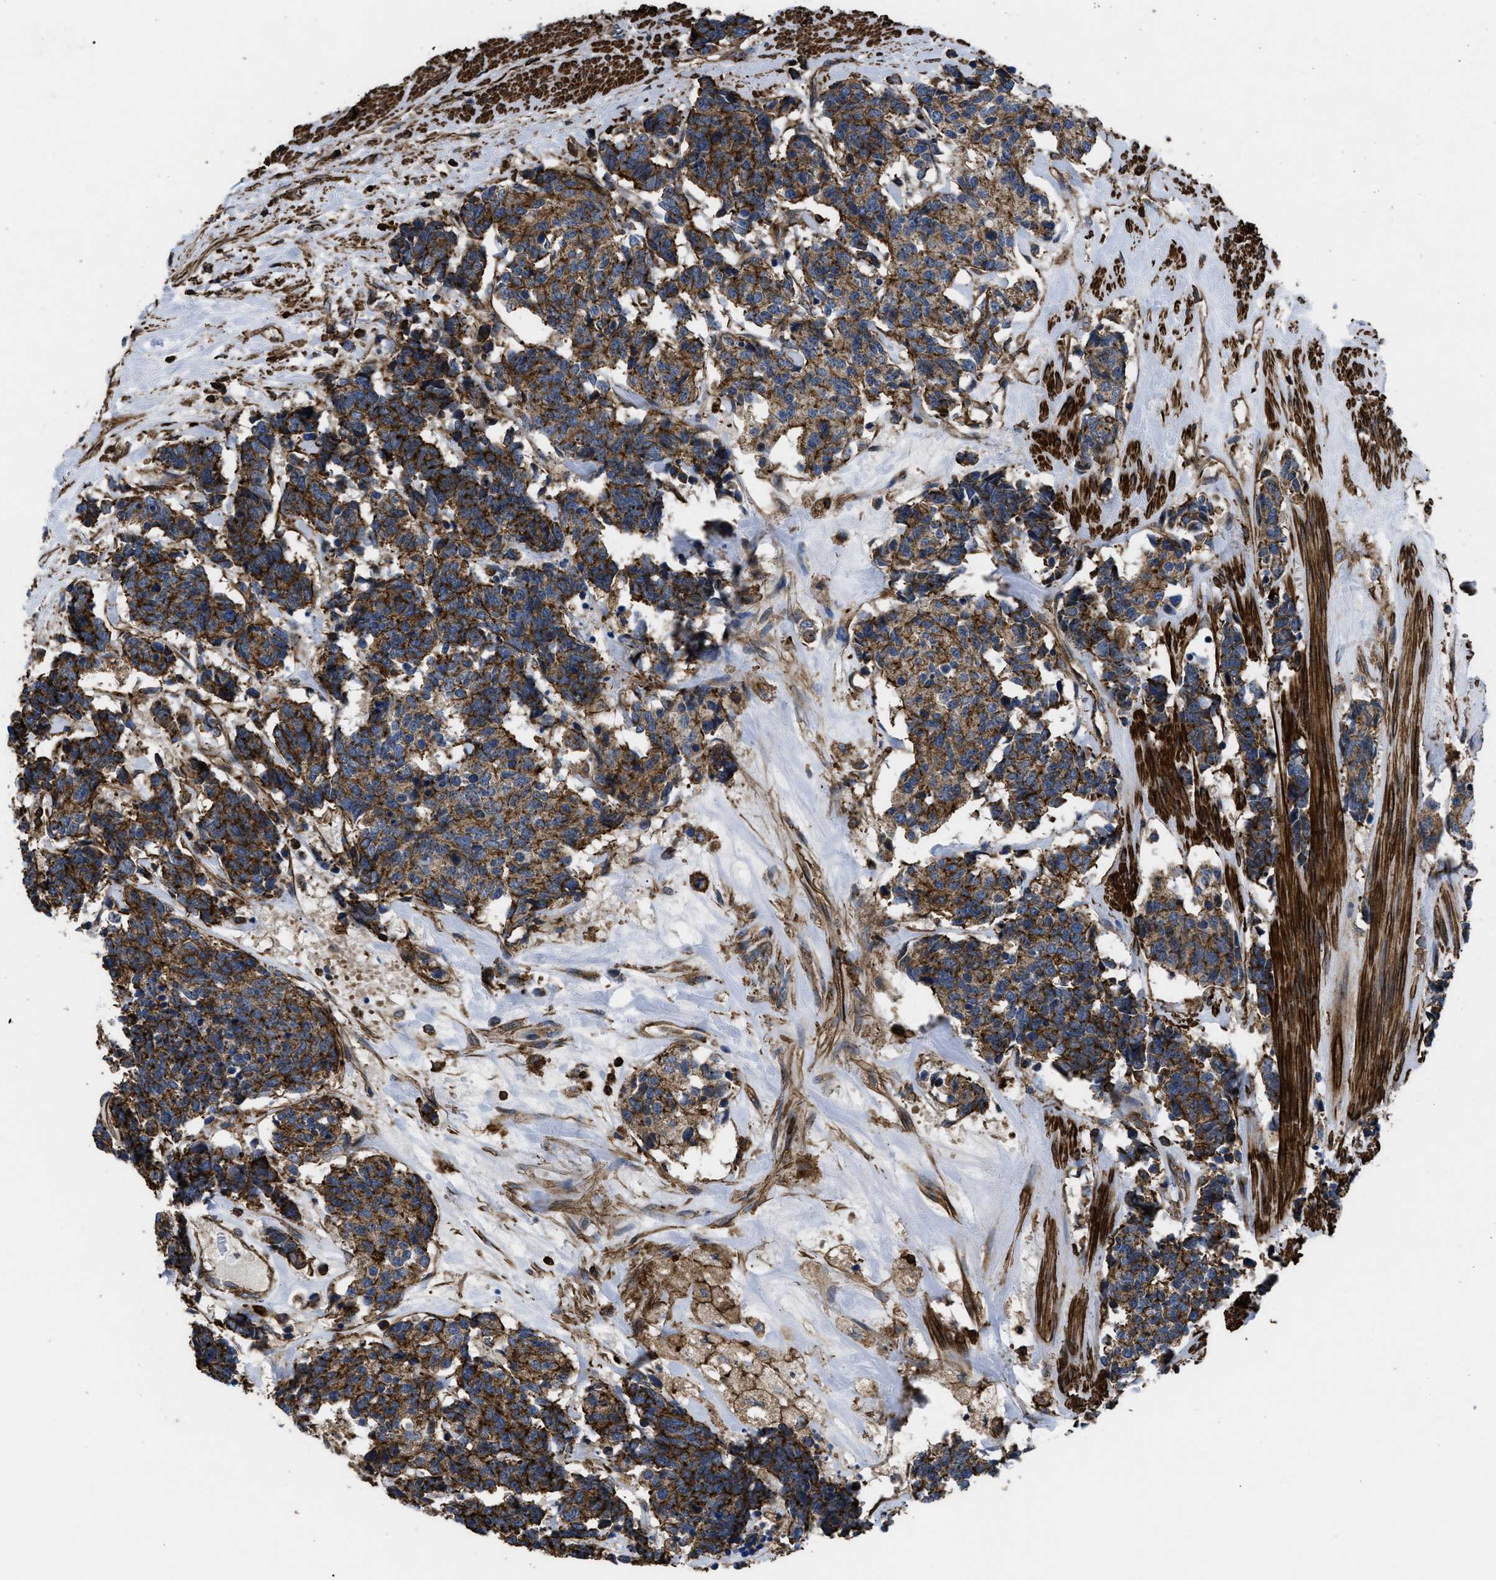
{"staining": {"intensity": "strong", "quantity": ">75%", "location": "cytoplasmic/membranous"}, "tissue": "carcinoid", "cell_type": "Tumor cells", "image_type": "cancer", "snomed": [{"axis": "morphology", "description": "Carcinoma, NOS"}, {"axis": "morphology", "description": "Carcinoid, malignant, NOS"}, {"axis": "topography", "description": "Urinary bladder"}], "caption": "Carcinoid tissue exhibits strong cytoplasmic/membranous positivity in about >75% of tumor cells The protein of interest is stained brown, and the nuclei are stained in blue (DAB IHC with brightfield microscopy, high magnification).", "gene": "SCUBE2", "patient": {"sex": "male", "age": 57}}